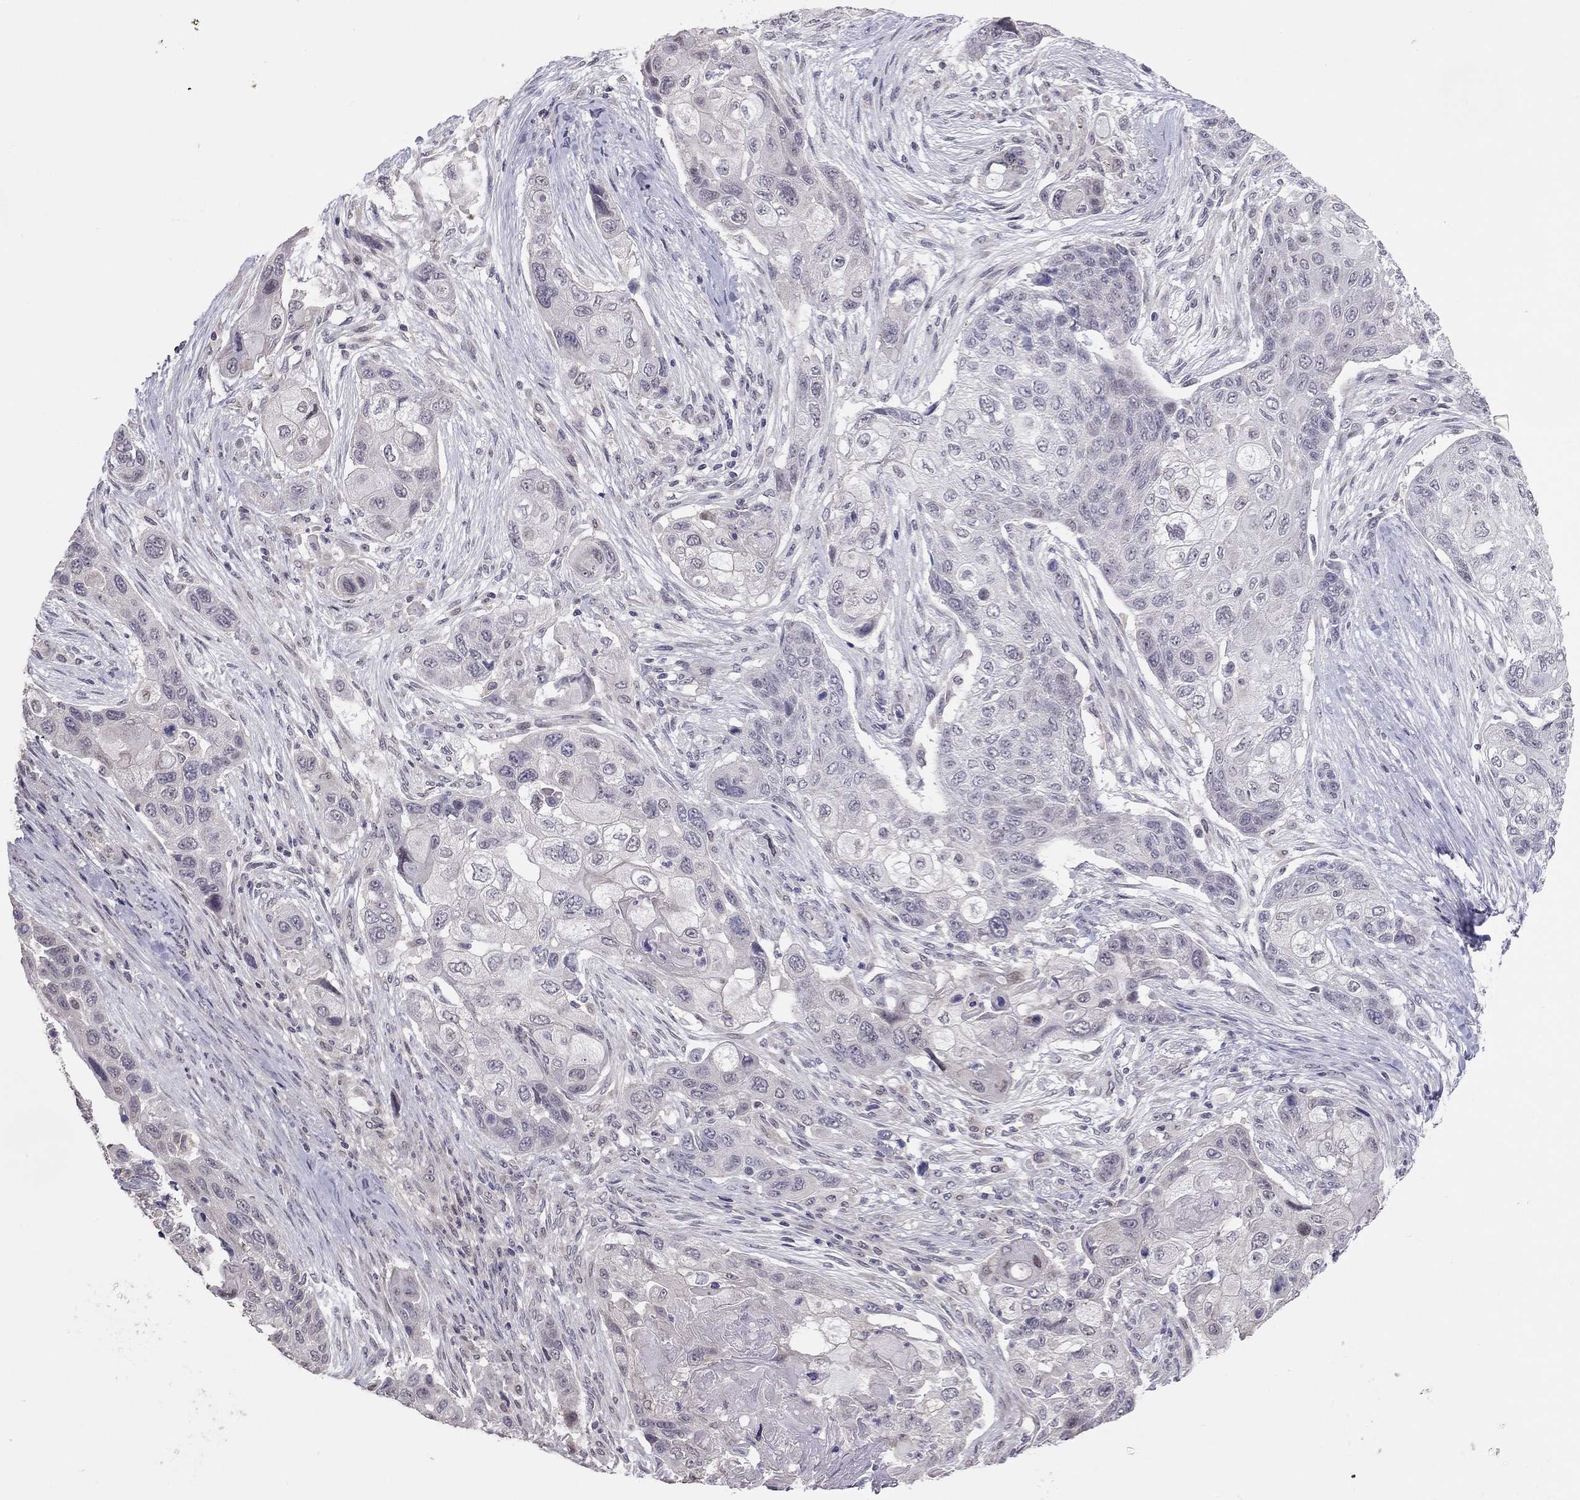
{"staining": {"intensity": "negative", "quantity": "none", "location": "none"}, "tissue": "lung cancer", "cell_type": "Tumor cells", "image_type": "cancer", "snomed": [{"axis": "morphology", "description": "Squamous cell carcinoma, NOS"}, {"axis": "topography", "description": "Lung"}], "caption": "Immunohistochemical staining of lung squamous cell carcinoma reveals no significant positivity in tumor cells.", "gene": "HSF2BP", "patient": {"sex": "male", "age": 69}}